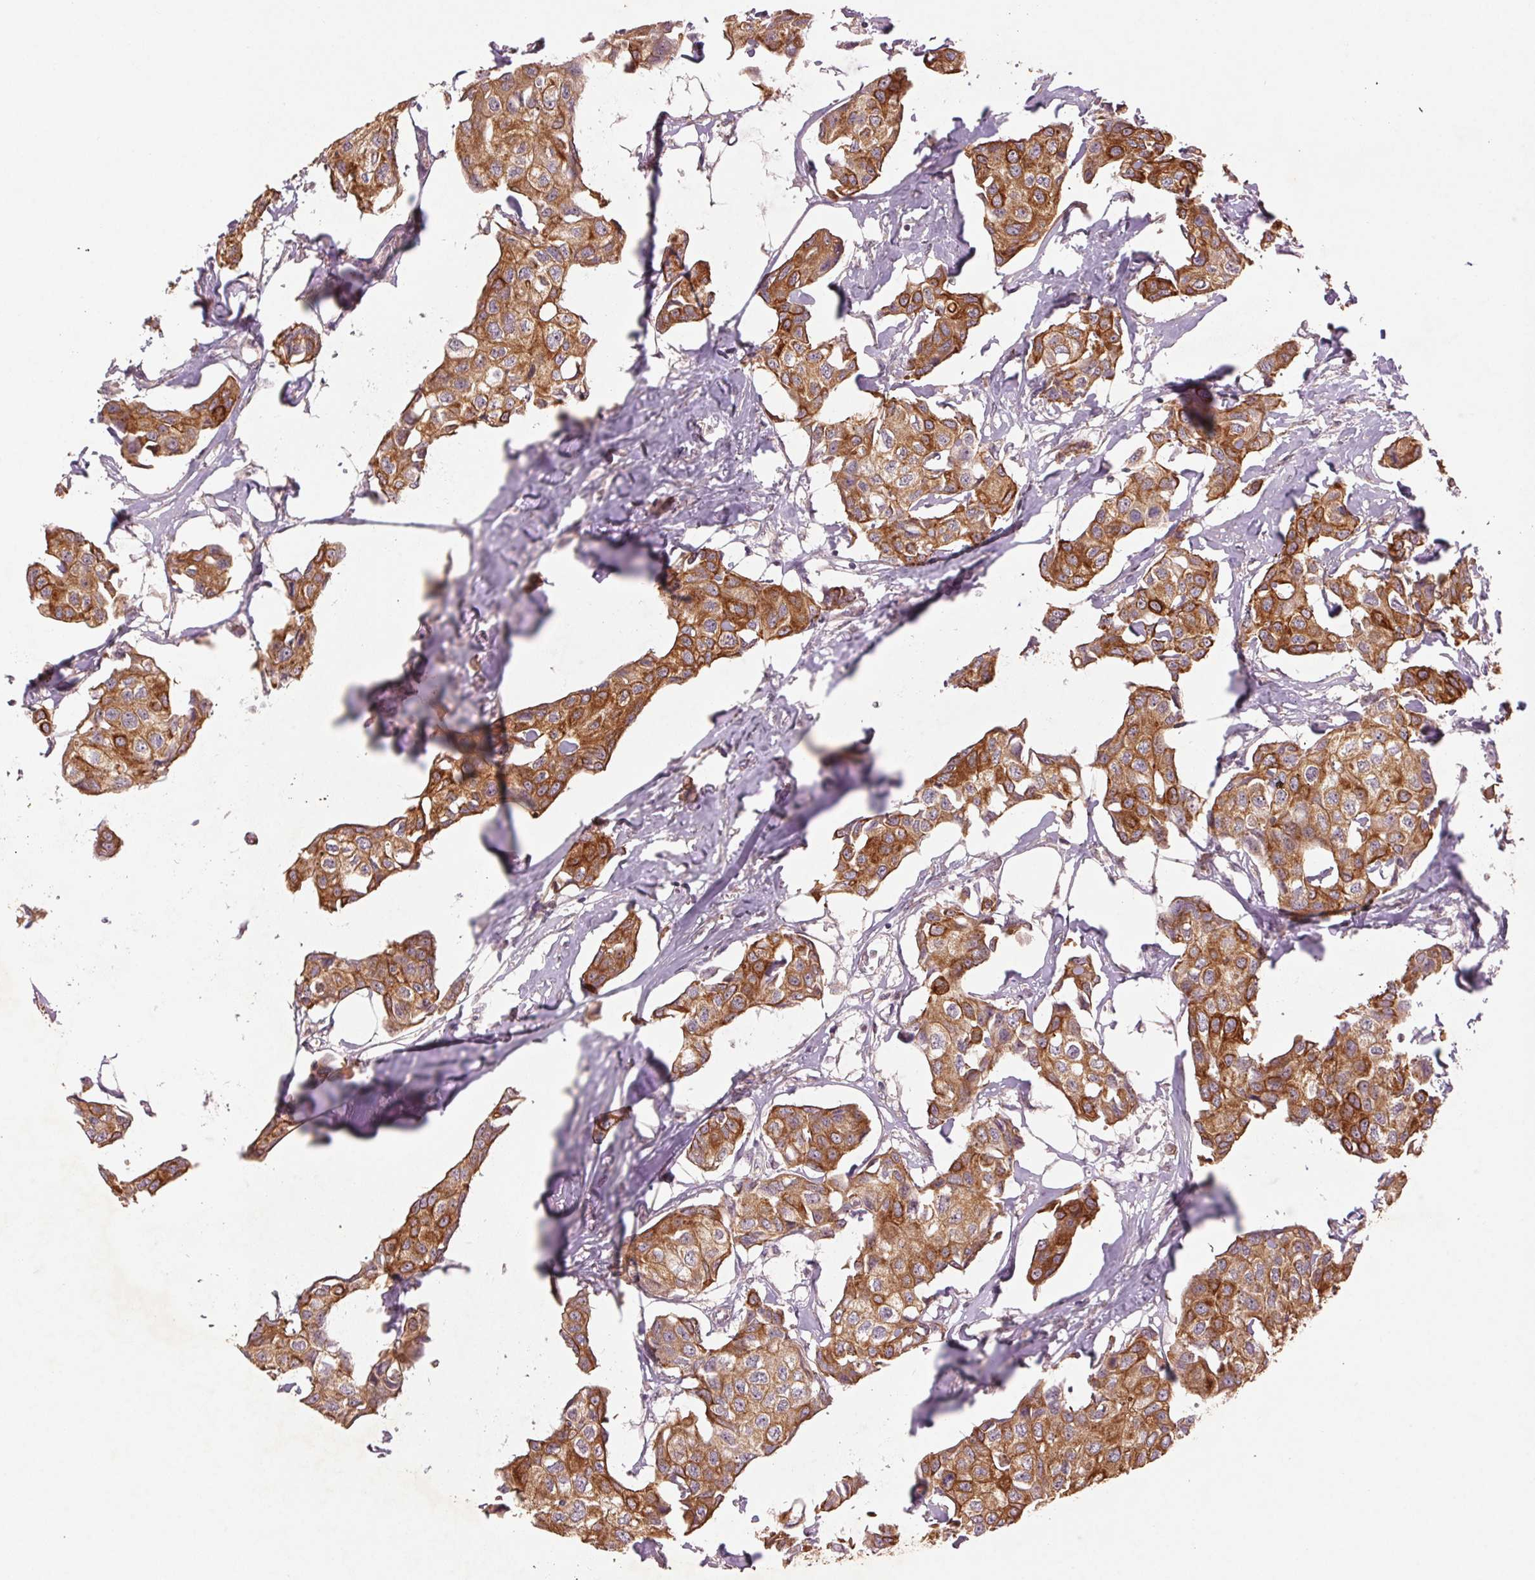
{"staining": {"intensity": "moderate", "quantity": ">75%", "location": "cytoplasmic/membranous"}, "tissue": "breast cancer", "cell_type": "Tumor cells", "image_type": "cancer", "snomed": [{"axis": "morphology", "description": "Duct carcinoma"}, {"axis": "topography", "description": "Breast"}], "caption": "Breast cancer stained with a brown dye shows moderate cytoplasmic/membranous positive expression in about >75% of tumor cells.", "gene": "SMLR1", "patient": {"sex": "female", "age": 80}}